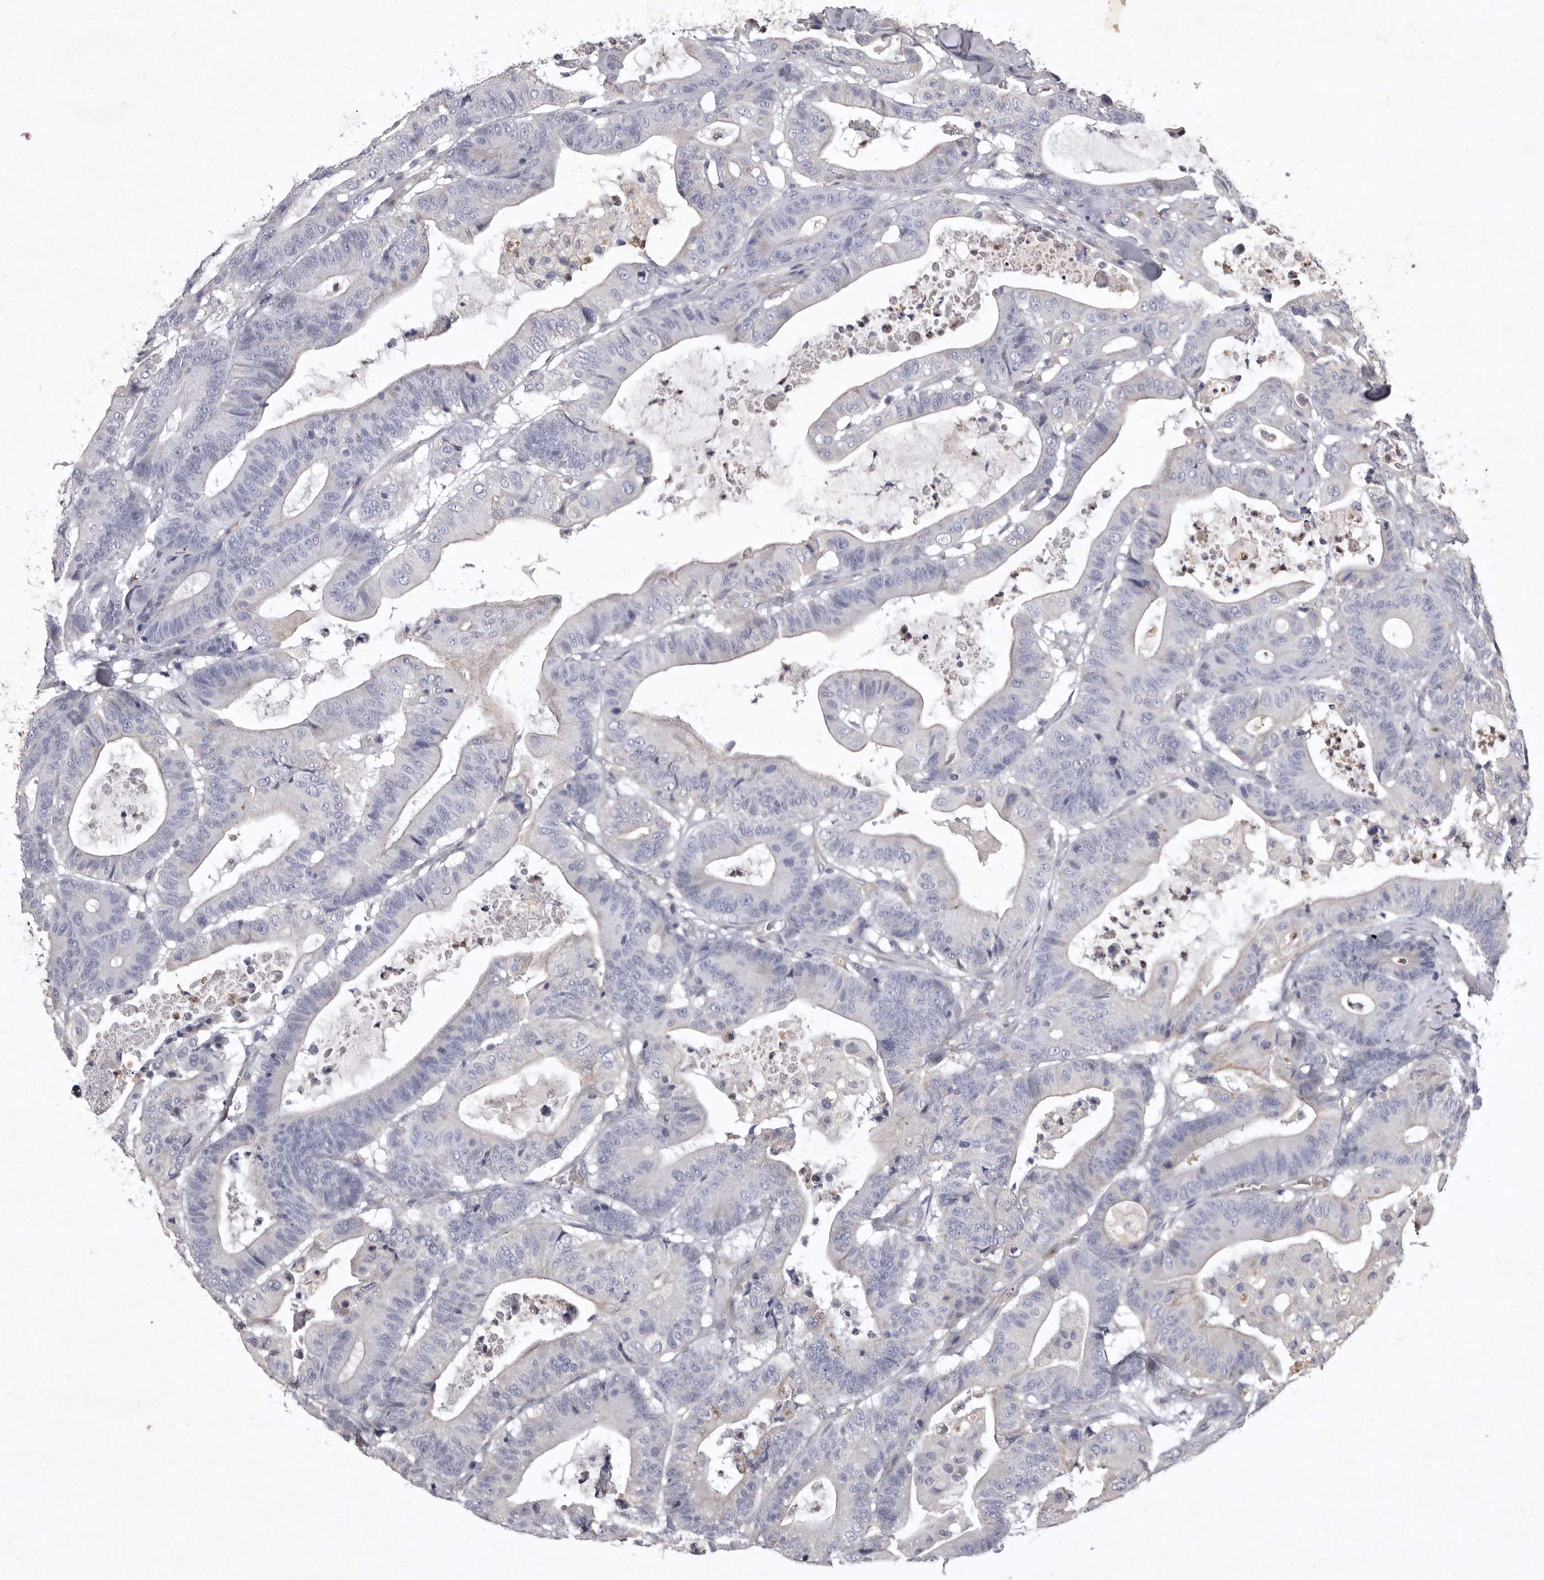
{"staining": {"intensity": "negative", "quantity": "none", "location": "none"}, "tissue": "colorectal cancer", "cell_type": "Tumor cells", "image_type": "cancer", "snomed": [{"axis": "morphology", "description": "Adenocarcinoma, NOS"}, {"axis": "topography", "description": "Colon"}], "caption": "Protein analysis of adenocarcinoma (colorectal) reveals no significant expression in tumor cells.", "gene": "NKAIN4", "patient": {"sex": "female", "age": 84}}